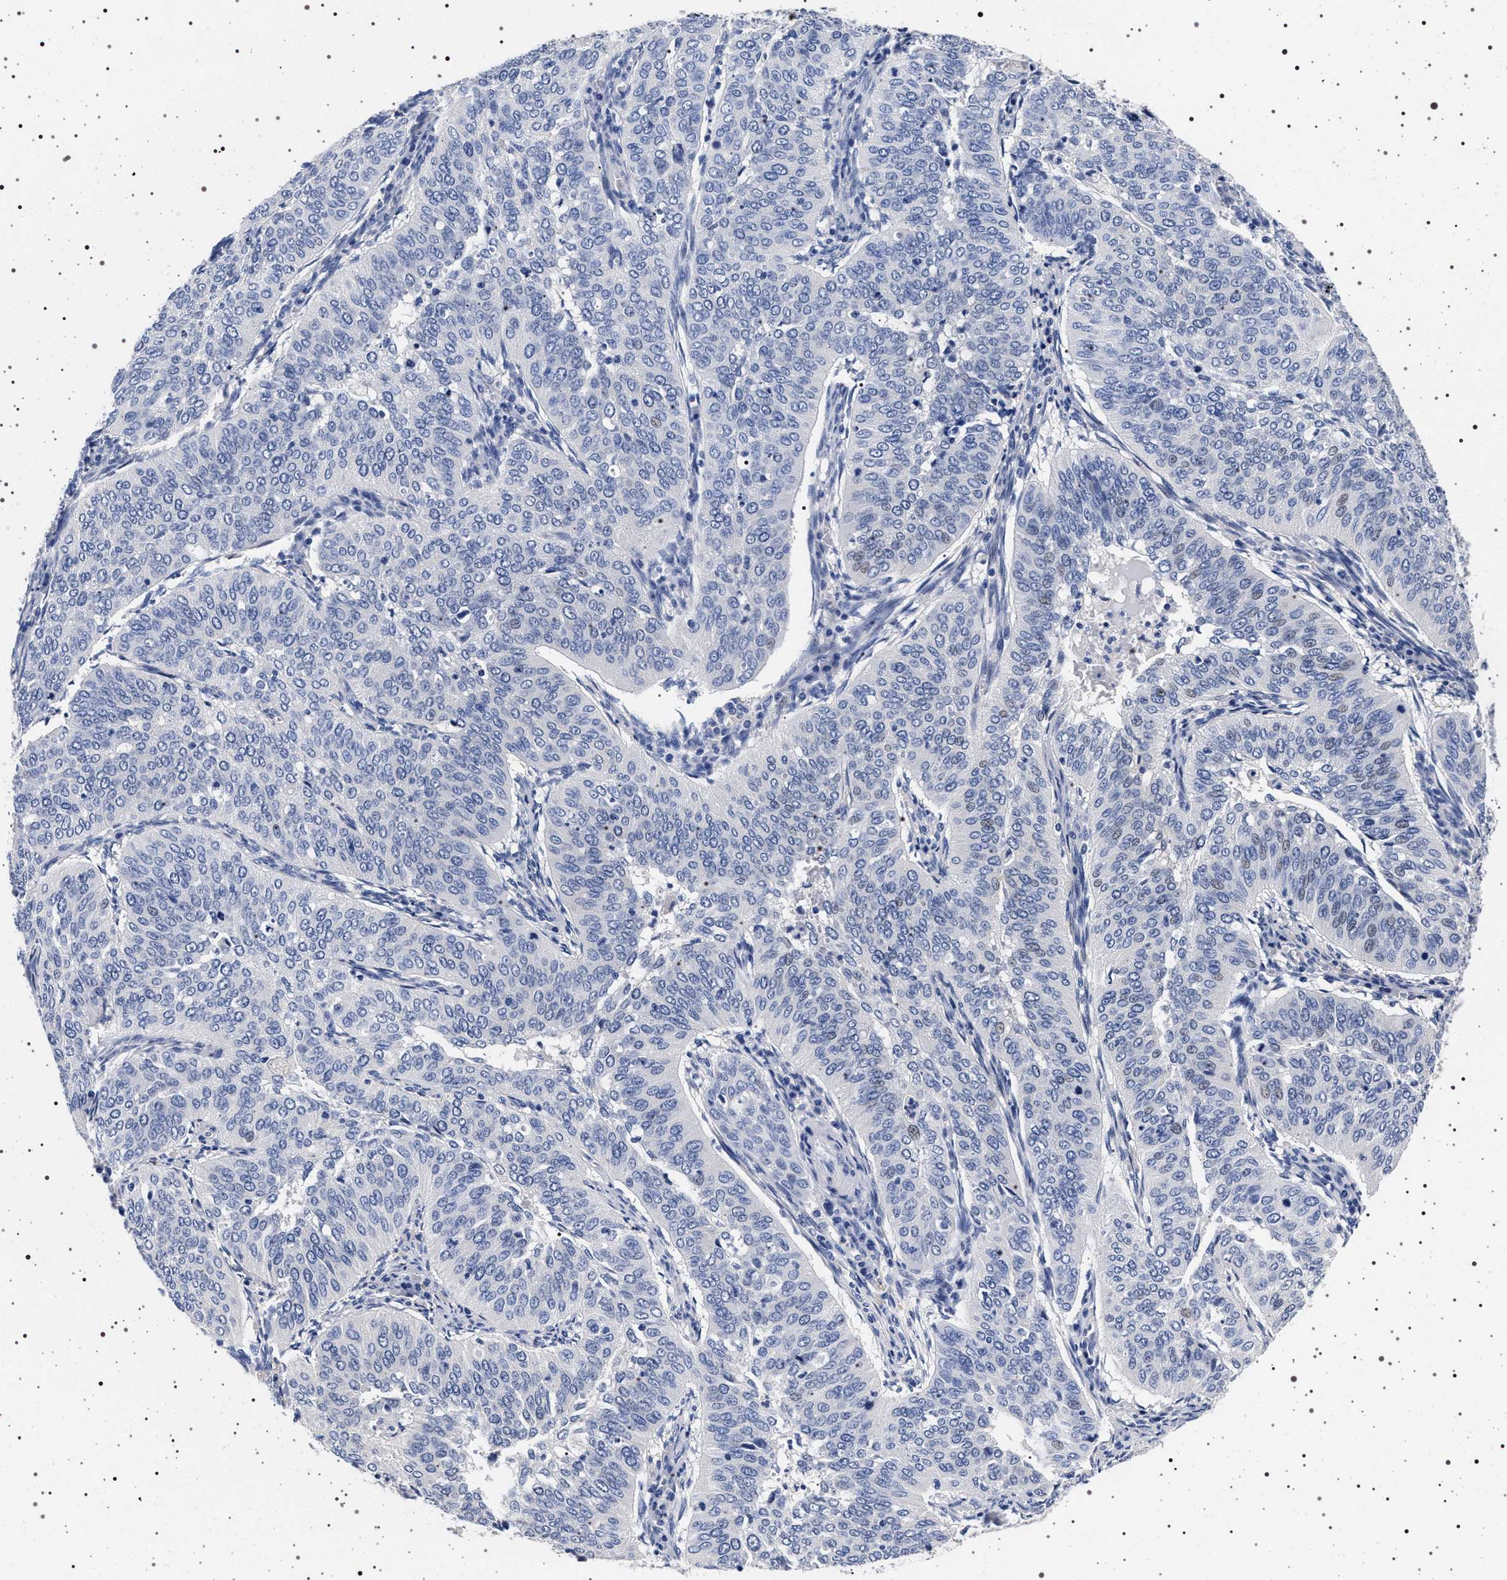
{"staining": {"intensity": "negative", "quantity": "none", "location": "none"}, "tissue": "cervical cancer", "cell_type": "Tumor cells", "image_type": "cancer", "snomed": [{"axis": "morphology", "description": "Normal tissue, NOS"}, {"axis": "morphology", "description": "Squamous cell carcinoma, NOS"}, {"axis": "topography", "description": "Cervix"}], "caption": "The image exhibits no staining of tumor cells in cervical cancer. (Immunohistochemistry, brightfield microscopy, high magnification).", "gene": "MAPK10", "patient": {"sex": "female", "age": 39}}